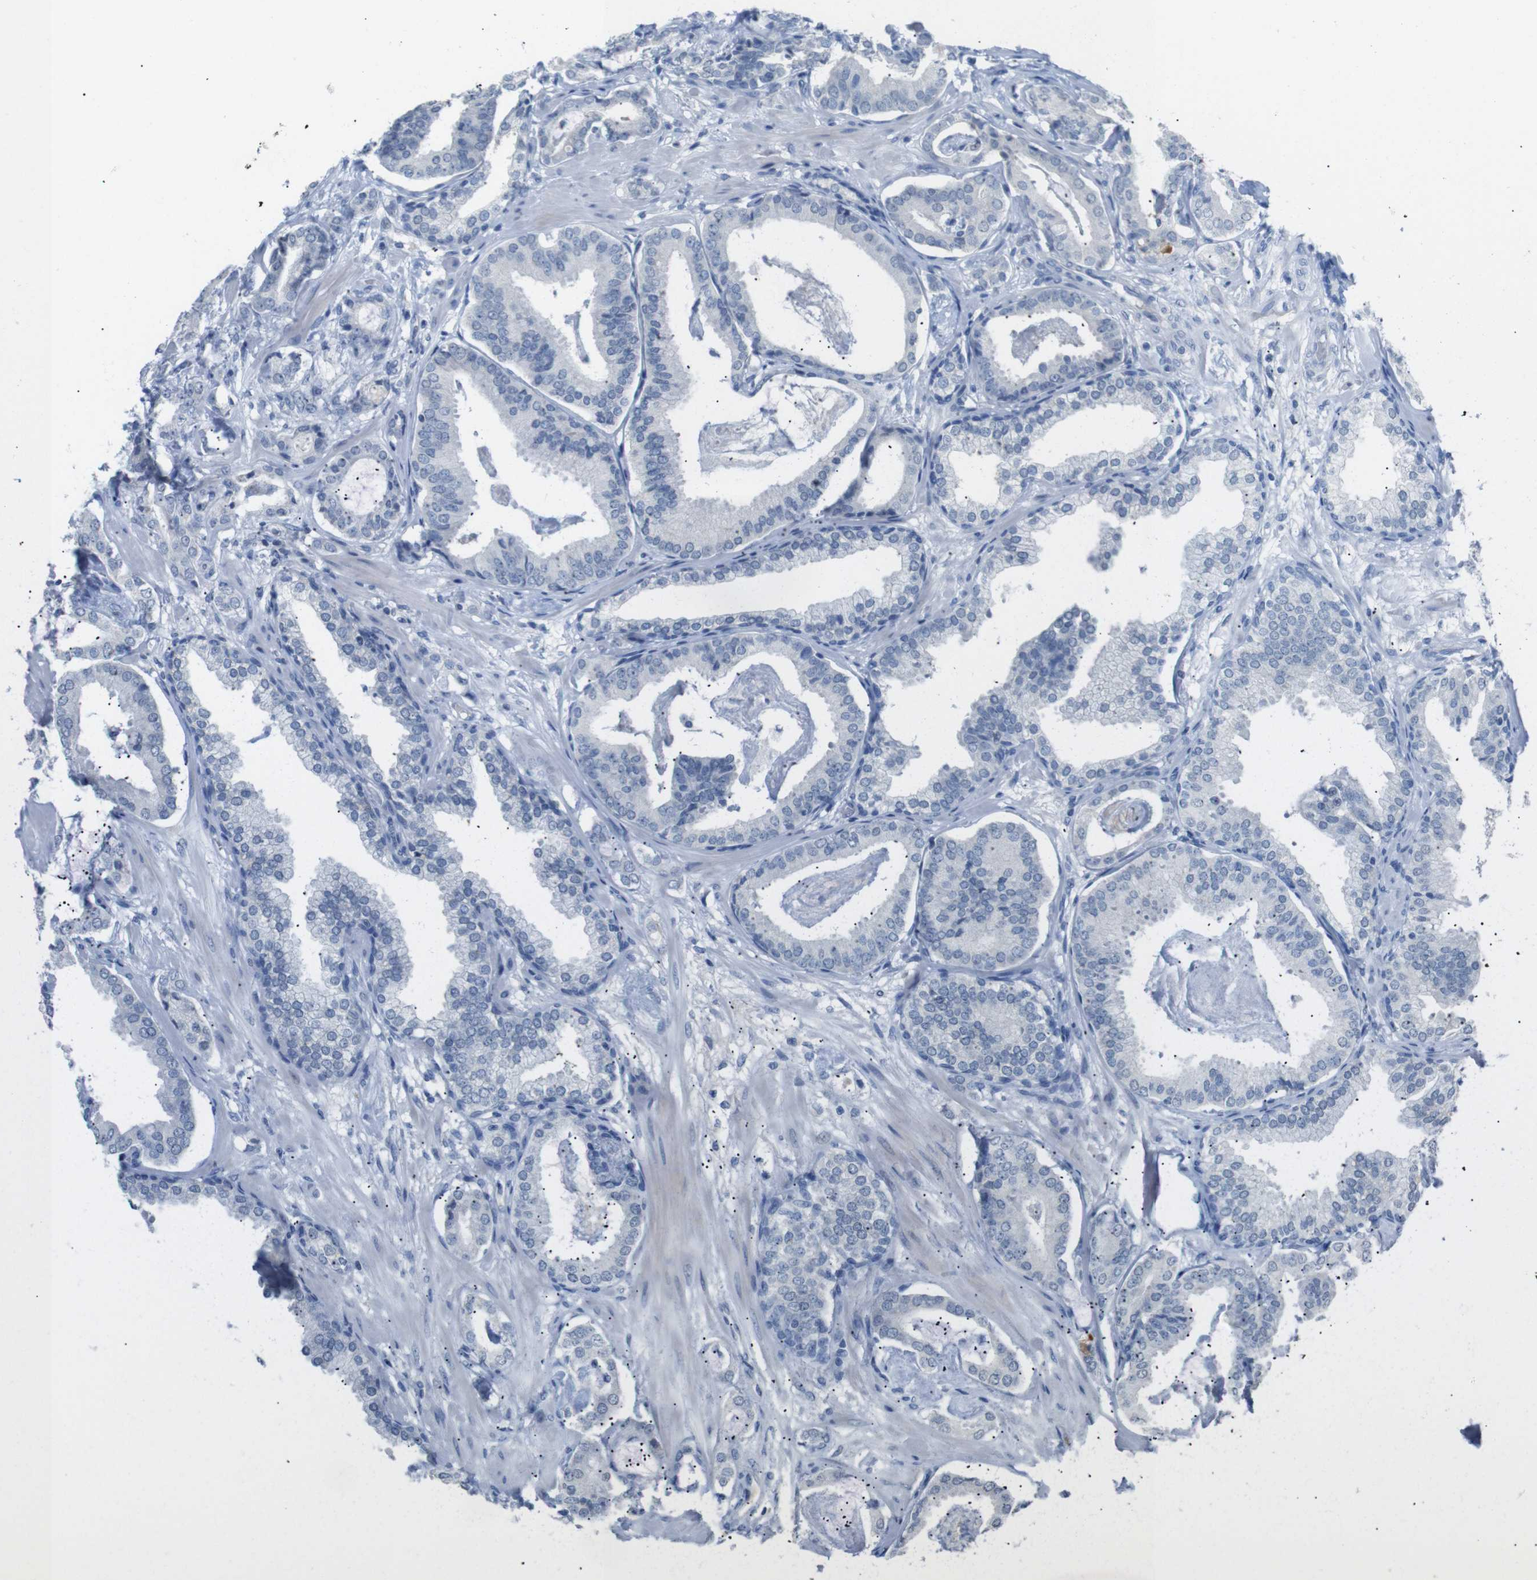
{"staining": {"intensity": "negative", "quantity": "none", "location": "none"}, "tissue": "prostate cancer", "cell_type": "Tumor cells", "image_type": "cancer", "snomed": [{"axis": "morphology", "description": "Adenocarcinoma, Low grade"}, {"axis": "topography", "description": "Prostate"}], "caption": "The immunohistochemistry micrograph has no significant expression in tumor cells of prostate low-grade adenocarcinoma tissue.", "gene": "CHRM5", "patient": {"sex": "male", "age": 53}}